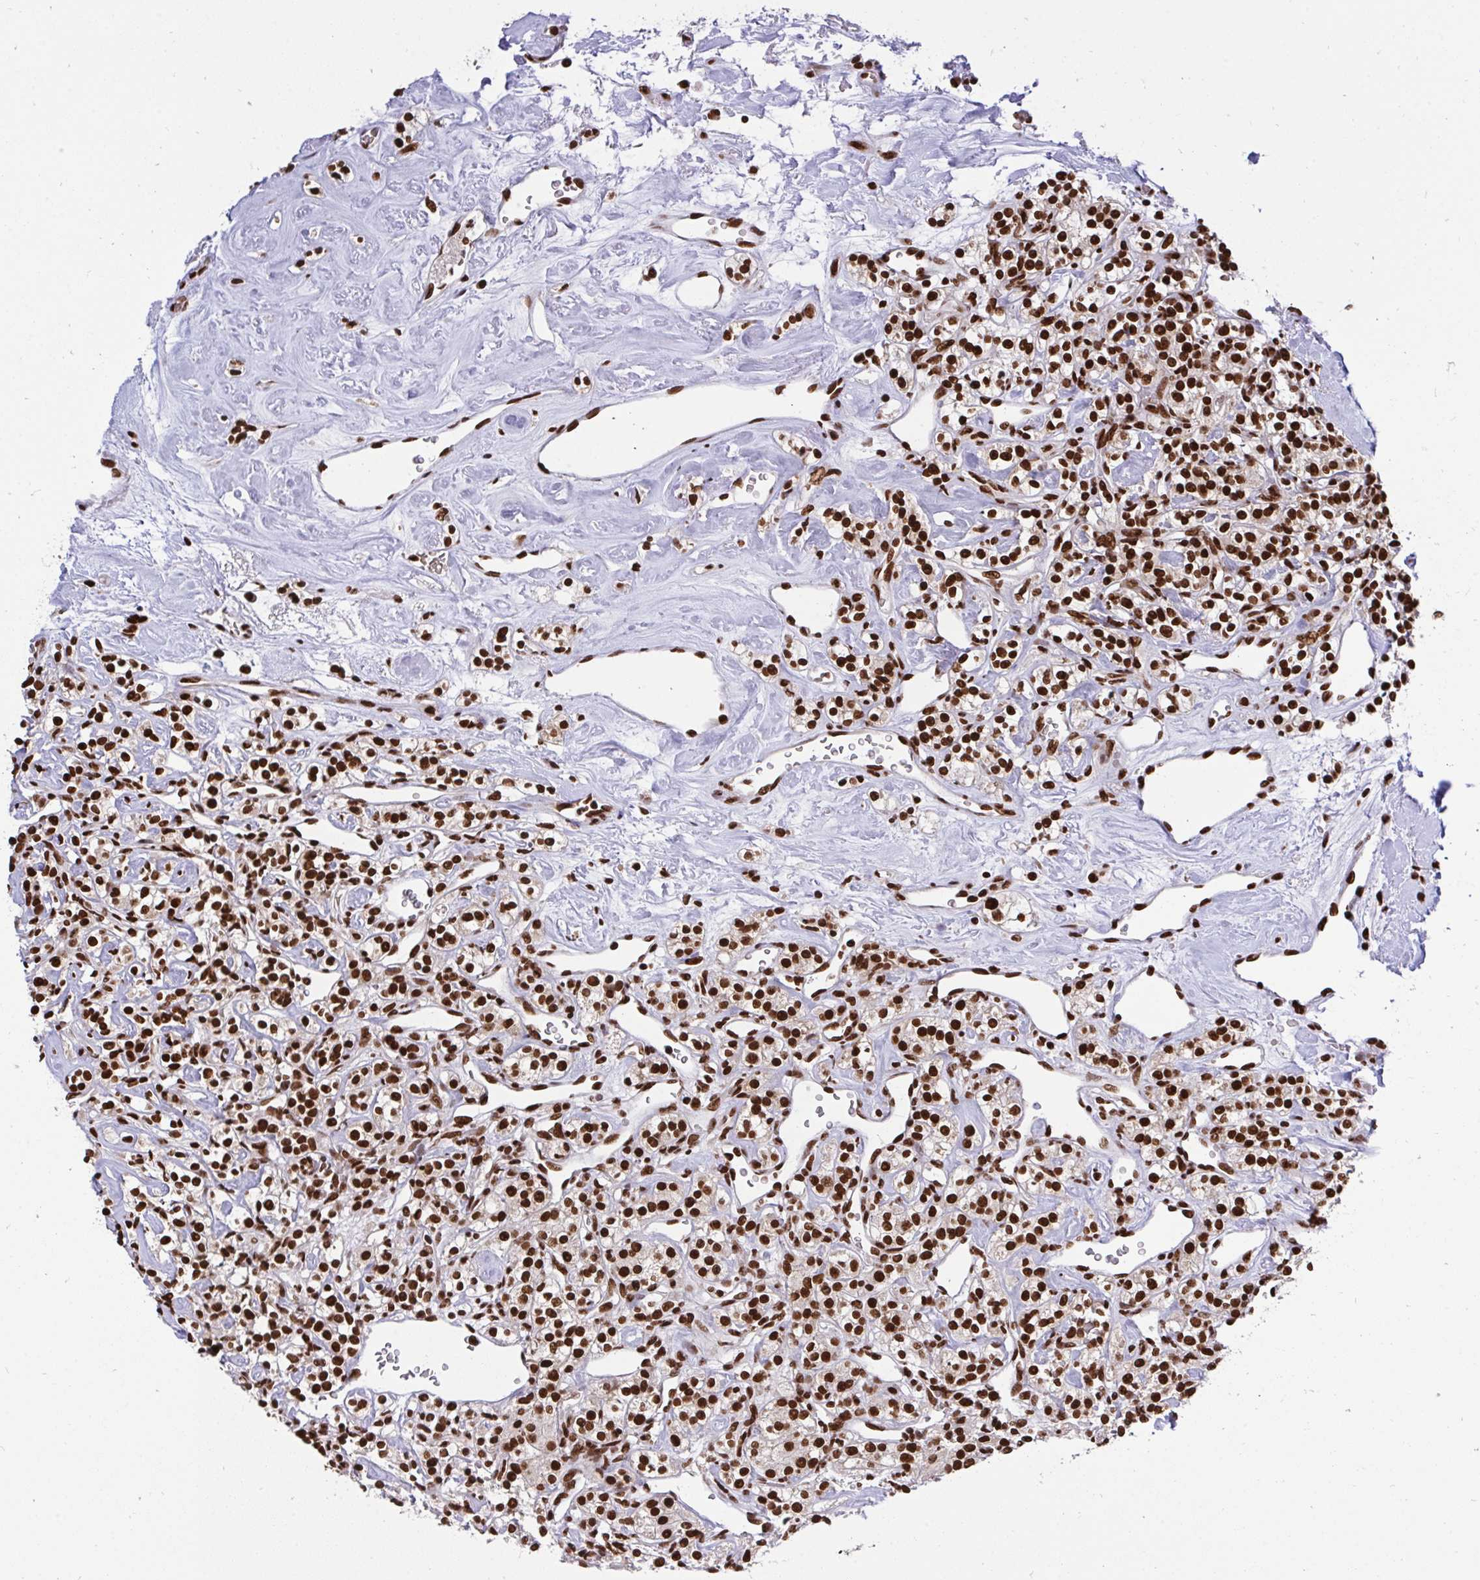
{"staining": {"intensity": "strong", "quantity": ">75%", "location": "nuclear"}, "tissue": "renal cancer", "cell_type": "Tumor cells", "image_type": "cancer", "snomed": [{"axis": "morphology", "description": "Adenocarcinoma, NOS"}, {"axis": "topography", "description": "Kidney"}], "caption": "Immunohistochemistry image of neoplastic tissue: renal adenocarcinoma stained using immunohistochemistry (IHC) reveals high levels of strong protein expression localized specifically in the nuclear of tumor cells, appearing as a nuclear brown color.", "gene": "HNRNPL", "patient": {"sex": "male", "age": 77}}